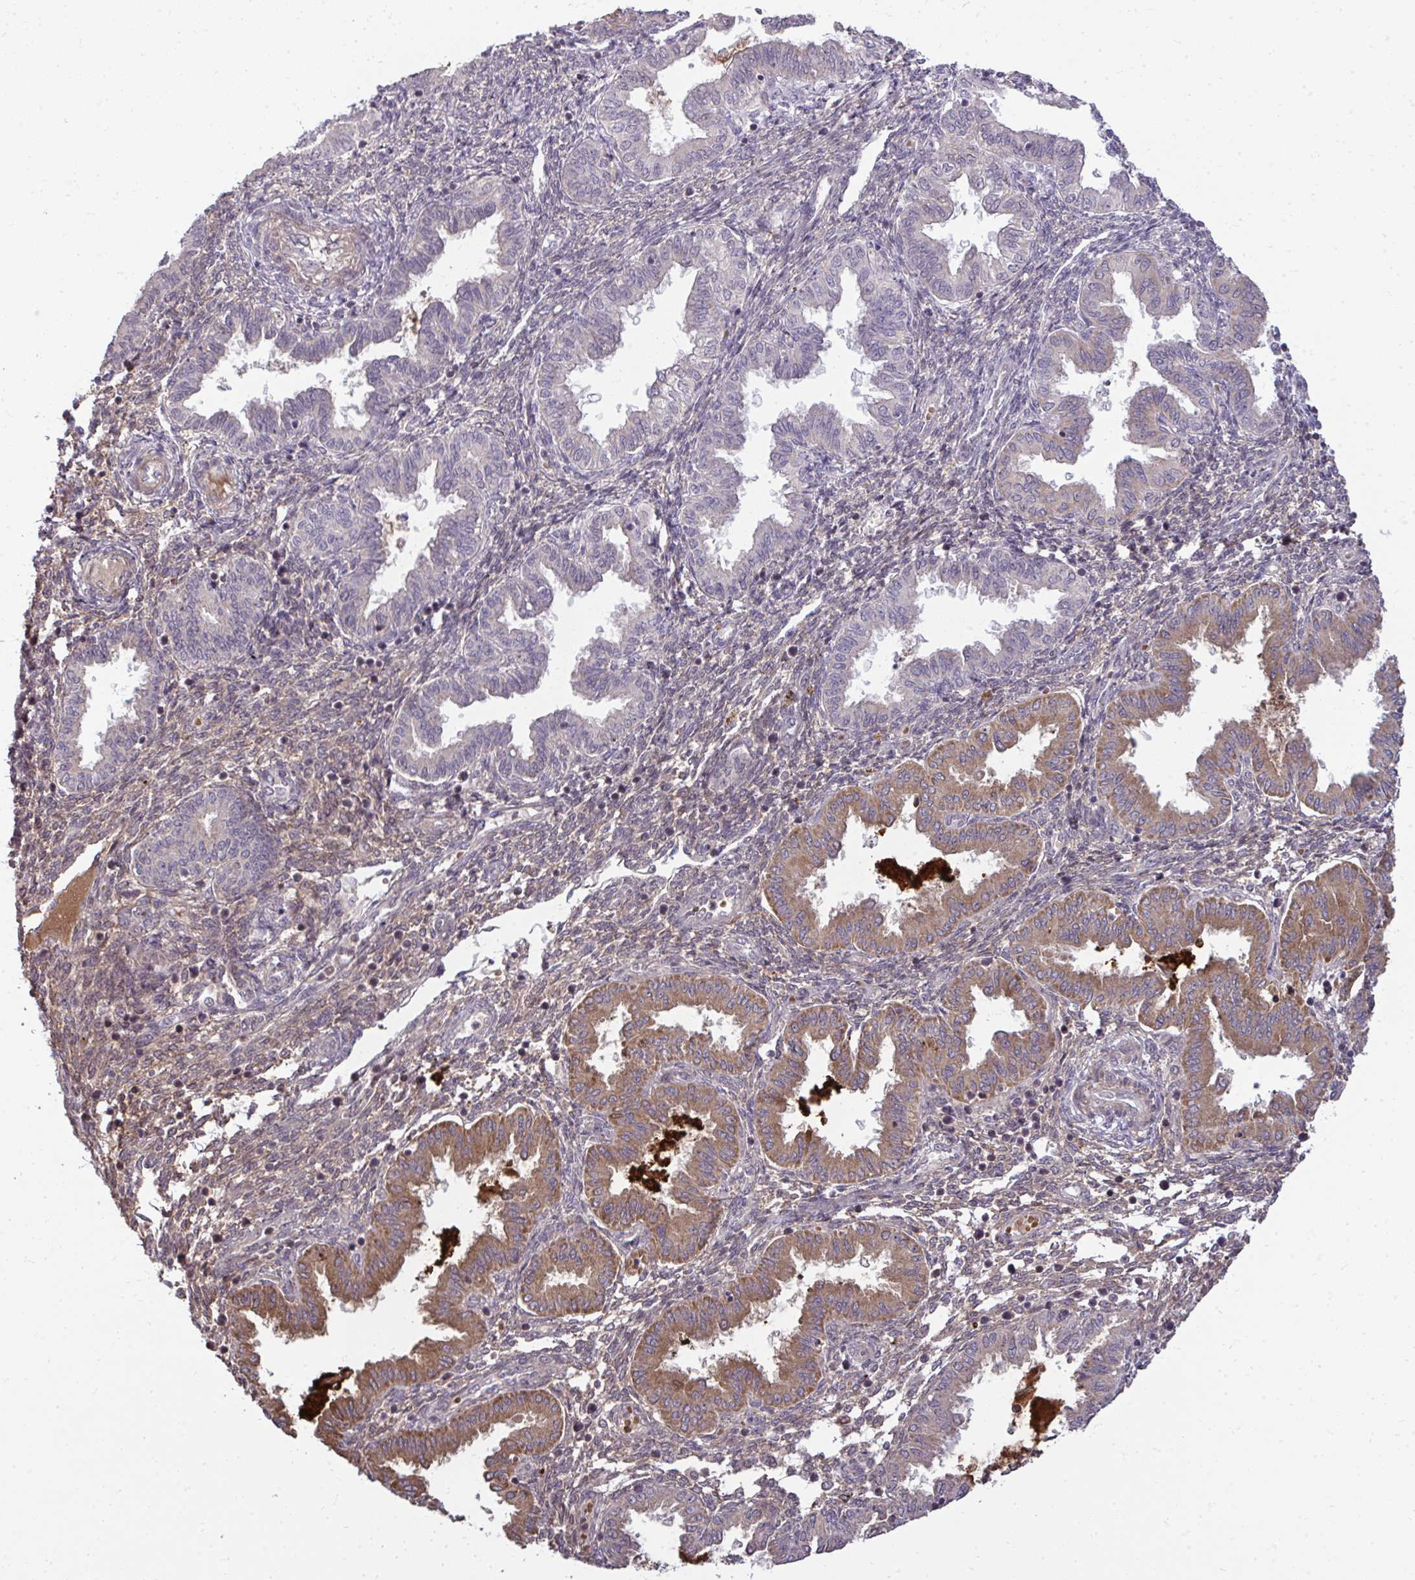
{"staining": {"intensity": "moderate", "quantity": "<25%", "location": "cytoplasmic/membranous"}, "tissue": "endometrium", "cell_type": "Cells in endometrial stroma", "image_type": "normal", "snomed": [{"axis": "morphology", "description": "Normal tissue, NOS"}, {"axis": "topography", "description": "Endometrium"}], "caption": "Endometrium stained with immunohistochemistry (IHC) exhibits moderate cytoplasmic/membranous positivity in about <25% of cells in endometrial stroma. The staining was performed using DAB, with brown indicating positive protein expression. Nuclei are stained blue with hematoxylin.", "gene": "ZSCAN9", "patient": {"sex": "female", "age": 33}}